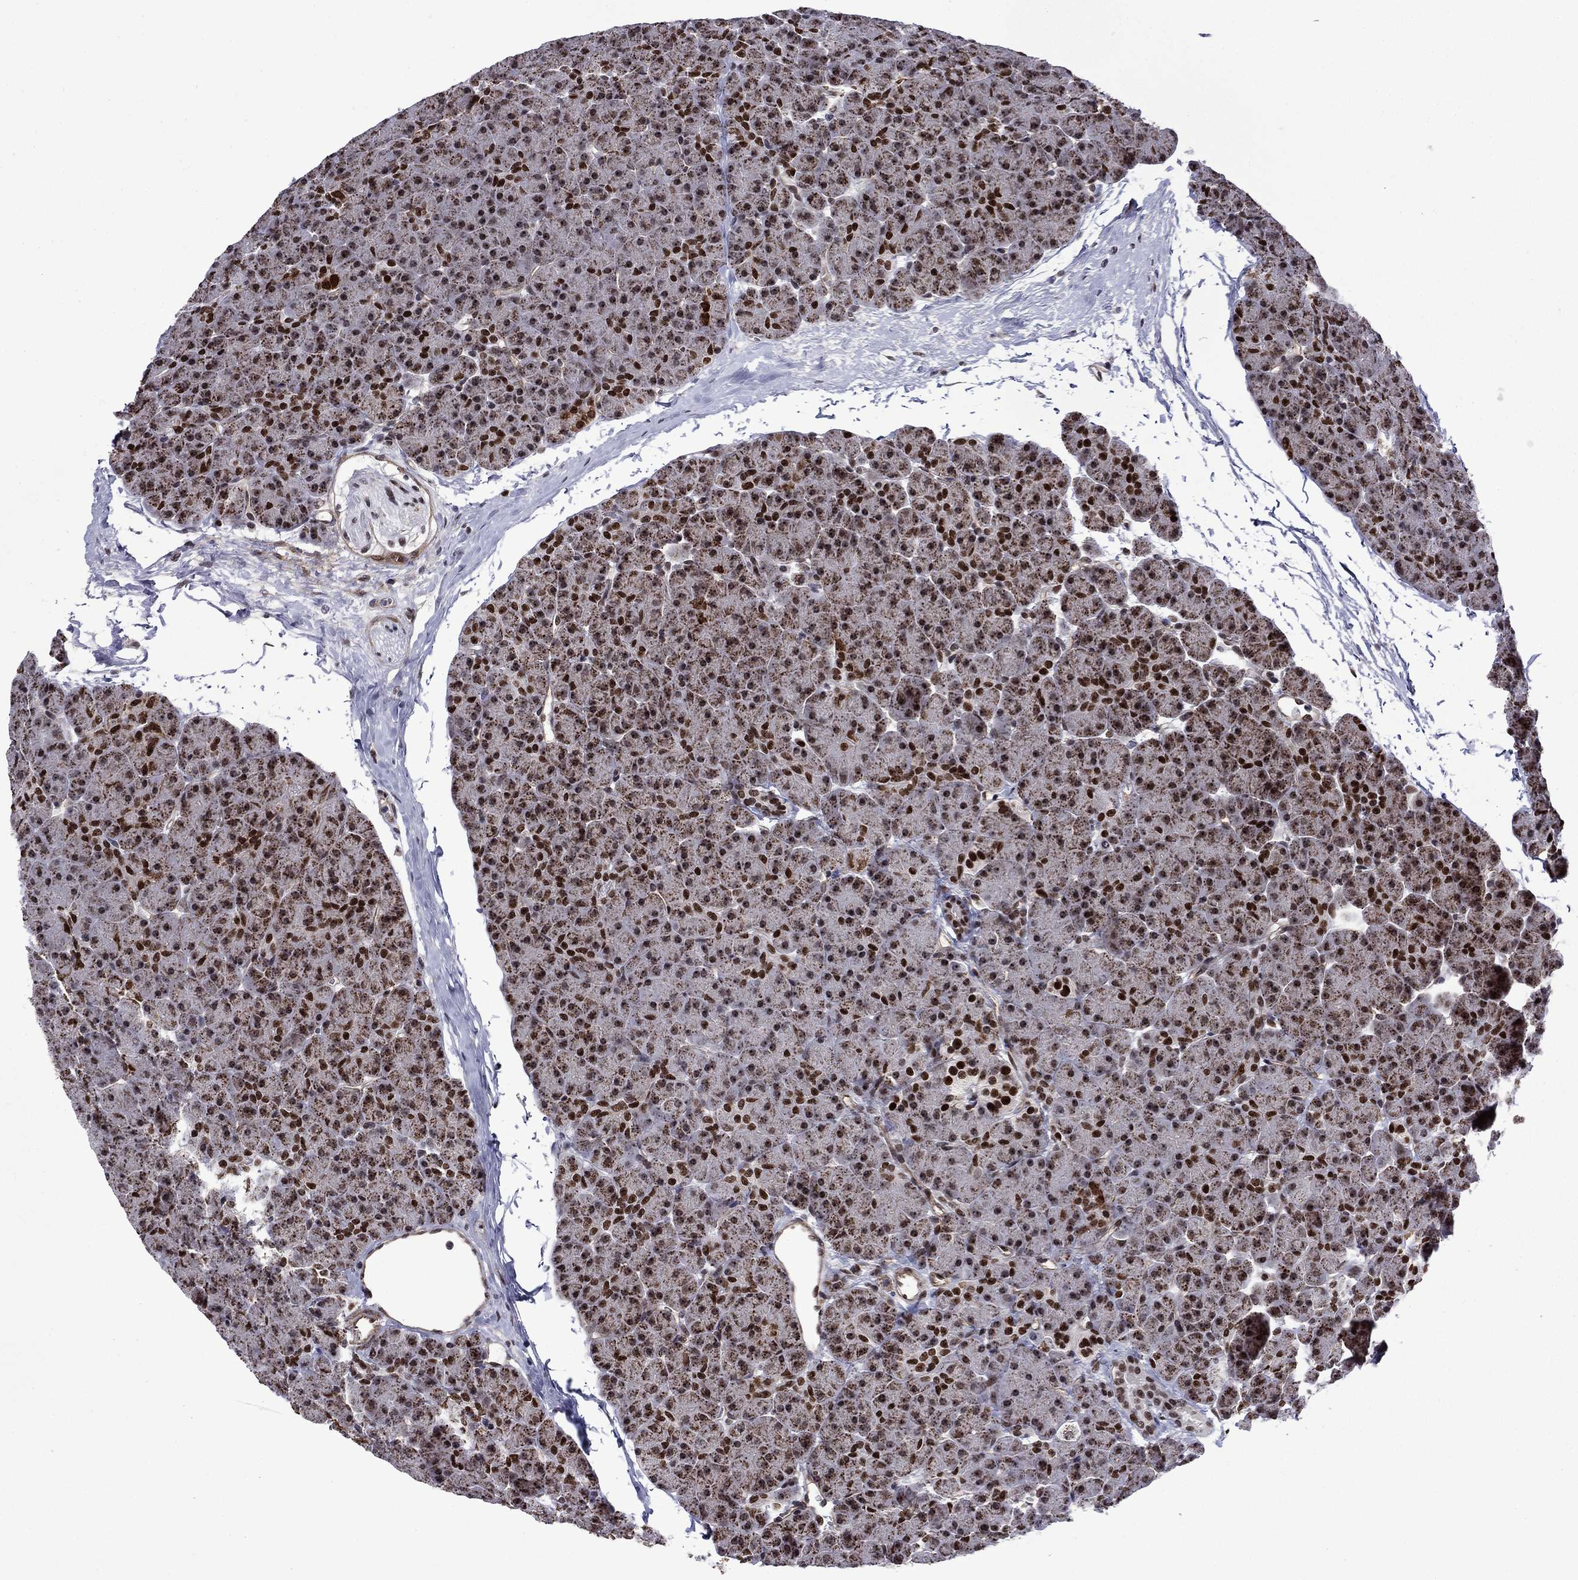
{"staining": {"intensity": "strong", "quantity": ">75%", "location": "cytoplasmic/membranous"}, "tissue": "pancreas", "cell_type": "Exocrine glandular cells", "image_type": "normal", "snomed": [{"axis": "morphology", "description": "Normal tissue, NOS"}, {"axis": "topography", "description": "Pancreas"}], "caption": "IHC micrograph of benign human pancreas stained for a protein (brown), which demonstrates high levels of strong cytoplasmic/membranous staining in approximately >75% of exocrine glandular cells.", "gene": "SURF2", "patient": {"sex": "female", "age": 44}}